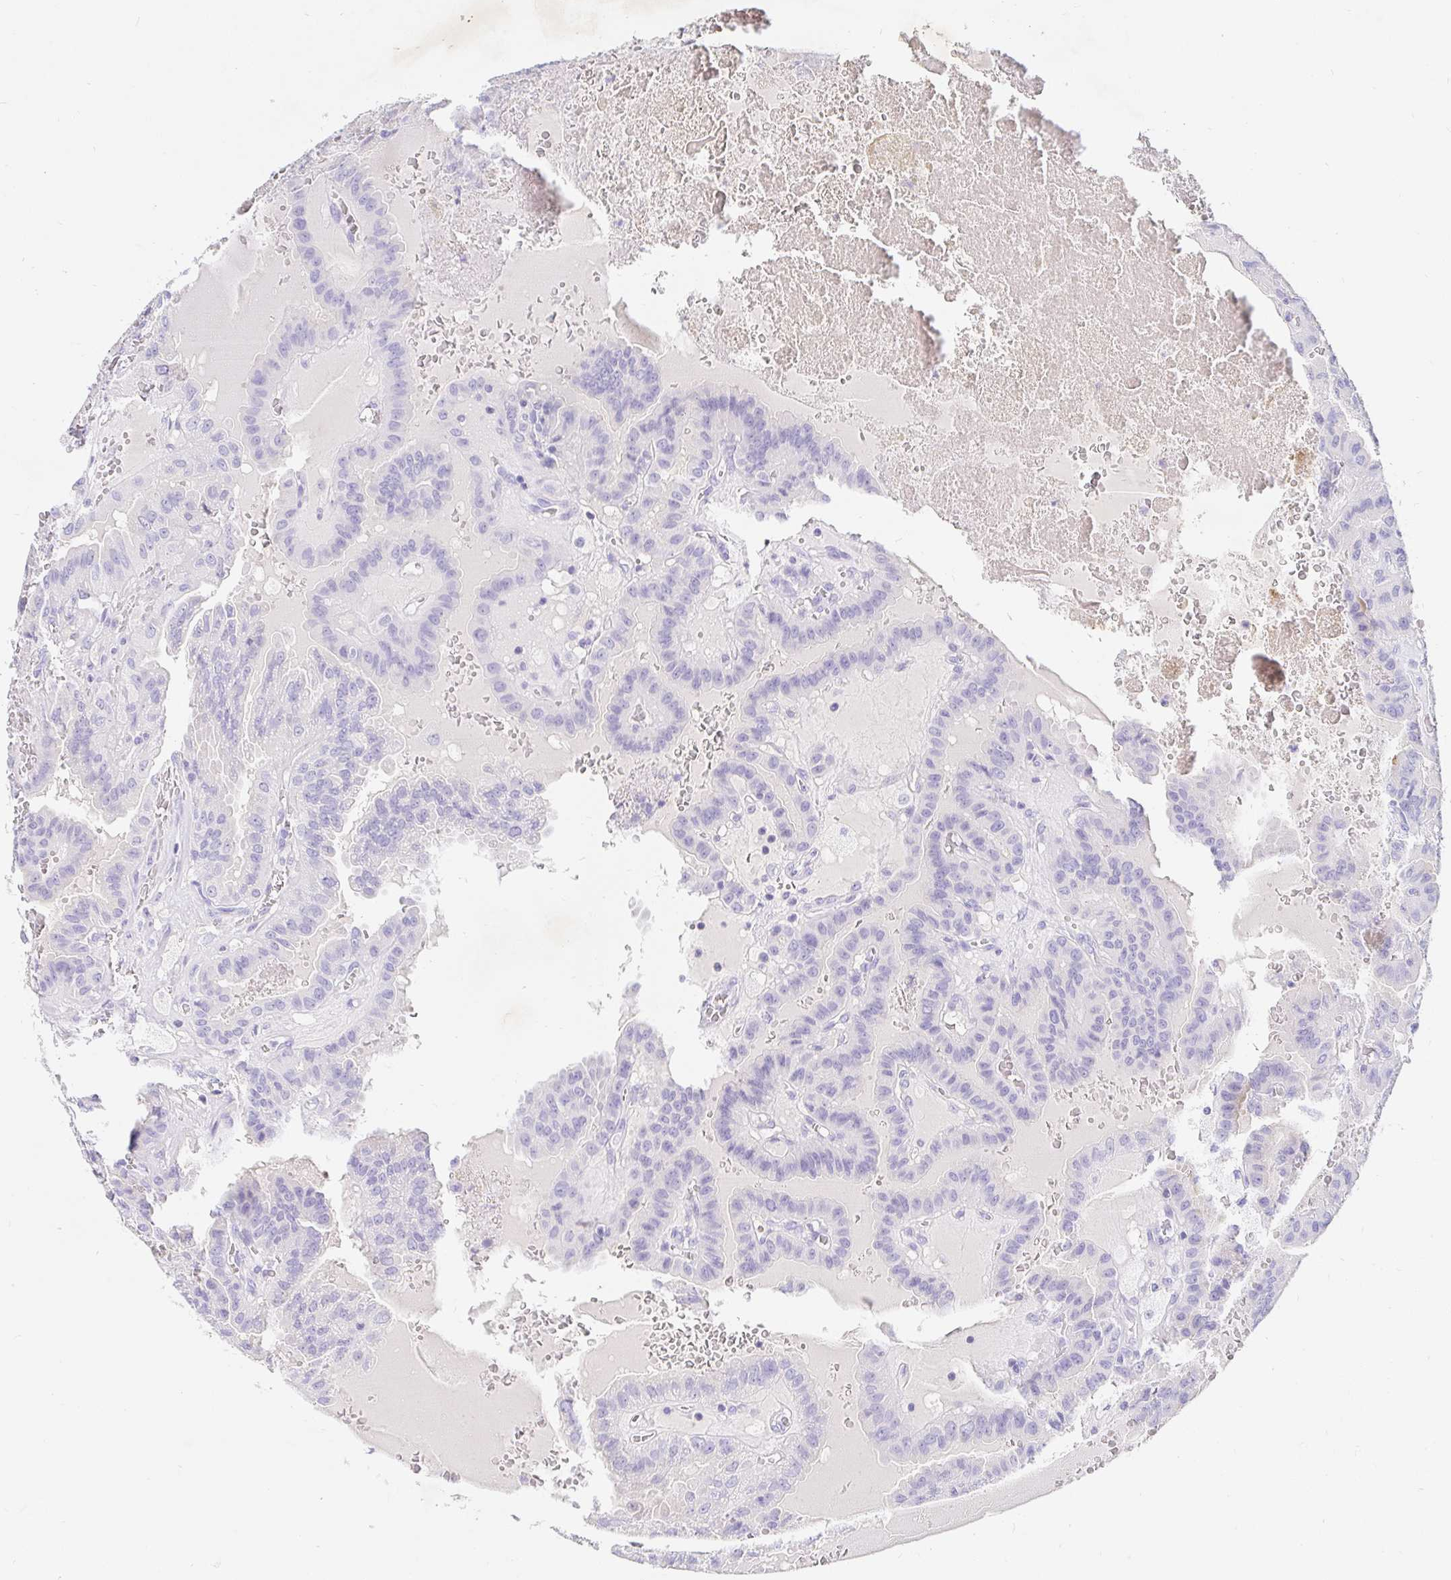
{"staining": {"intensity": "negative", "quantity": "none", "location": "none"}, "tissue": "thyroid cancer", "cell_type": "Tumor cells", "image_type": "cancer", "snomed": [{"axis": "morphology", "description": "Papillary adenocarcinoma, NOS"}, {"axis": "topography", "description": "Thyroid gland"}], "caption": "Tumor cells are negative for brown protein staining in thyroid papillary adenocarcinoma. The staining was performed using DAB to visualize the protein expression in brown, while the nuclei were stained in blue with hematoxylin (Magnification: 20x).", "gene": "NR2E1", "patient": {"sex": "male", "age": 87}}